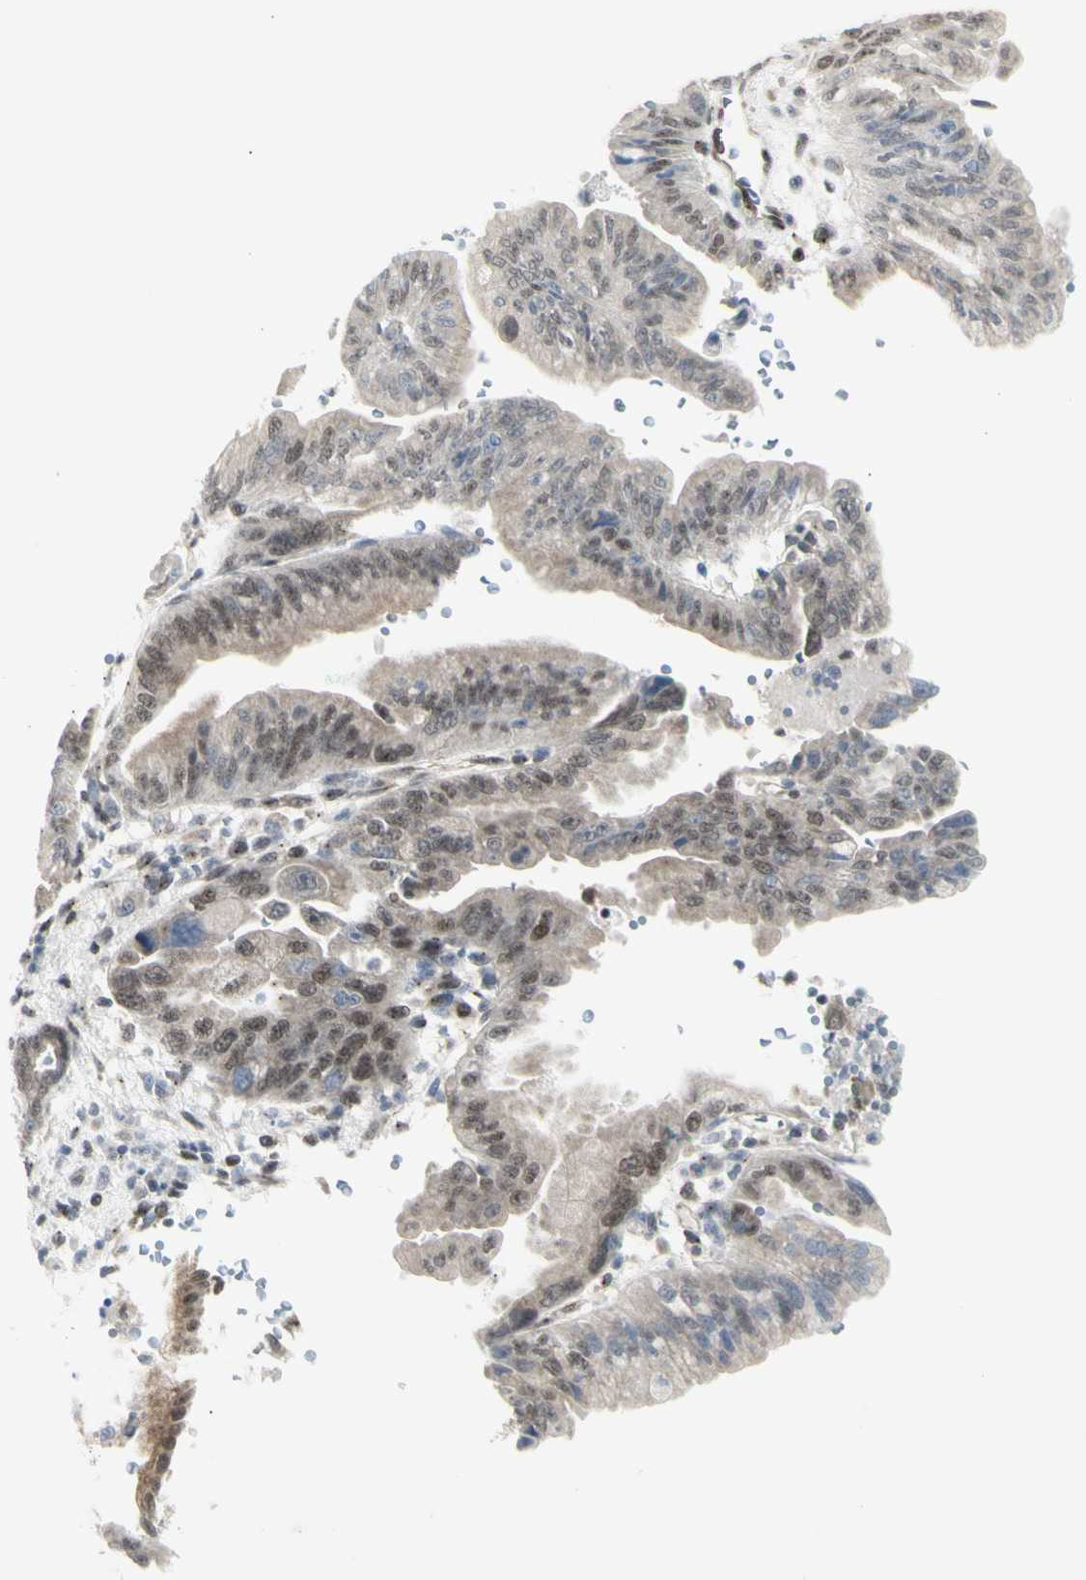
{"staining": {"intensity": "weak", "quantity": ">75%", "location": "cytoplasmic/membranous,nuclear"}, "tissue": "pancreatic cancer", "cell_type": "Tumor cells", "image_type": "cancer", "snomed": [{"axis": "morphology", "description": "Adenocarcinoma, NOS"}, {"axis": "topography", "description": "Pancreas"}], "caption": "Immunohistochemical staining of pancreatic cancer (adenocarcinoma) demonstrates weak cytoplasmic/membranous and nuclear protein expression in about >75% of tumor cells.", "gene": "DHRS7B", "patient": {"sex": "male", "age": 70}}